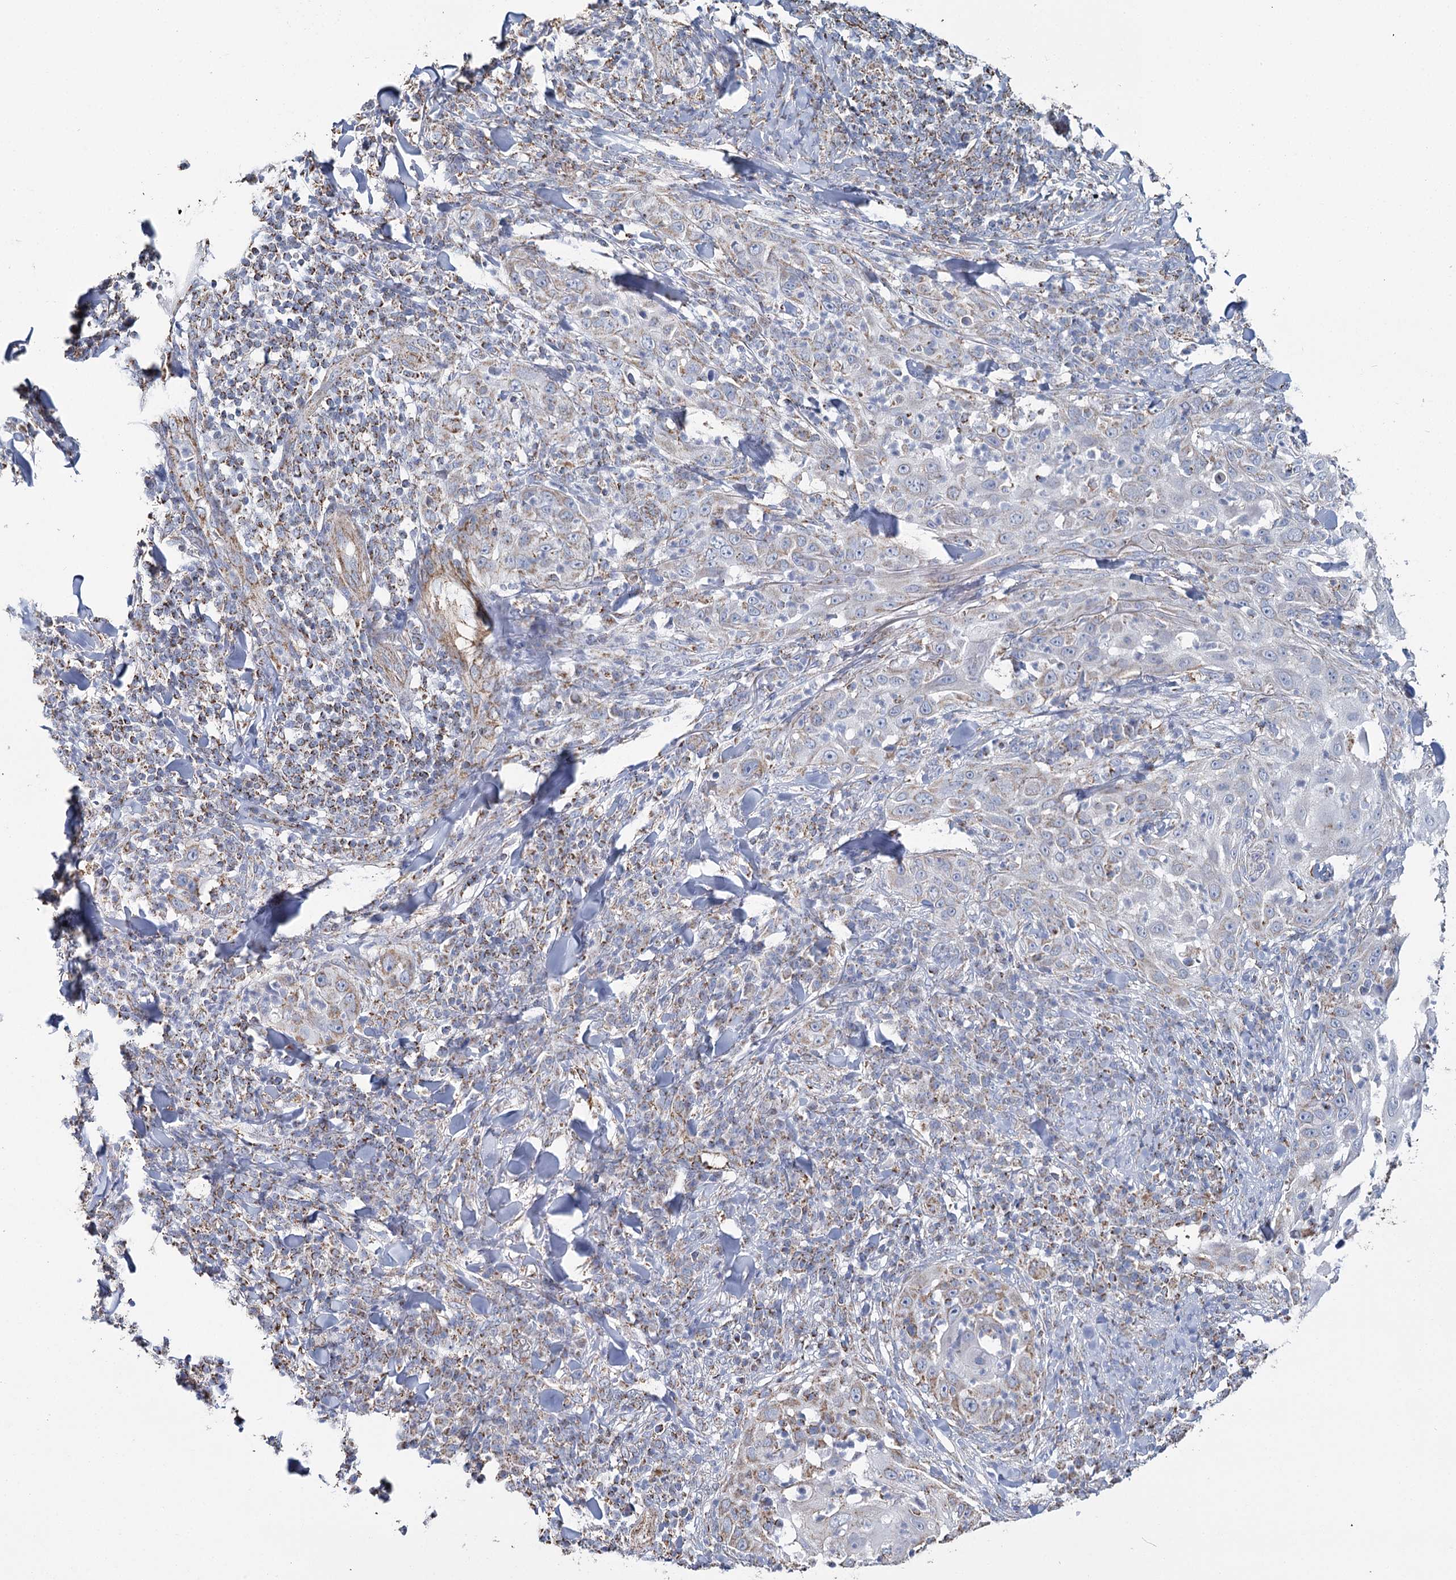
{"staining": {"intensity": "negative", "quantity": "none", "location": "none"}, "tissue": "skin cancer", "cell_type": "Tumor cells", "image_type": "cancer", "snomed": [{"axis": "morphology", "description": "Squamous cell carcinoma, NOS"}, {"axis": "topography", "description": "Skin"}], "caption": "Immunohistochemistry (IHC) micrograph of neoplastic tissue: human skin squamous cell carcinoma stained with DAB displays no significant protein positivity in tumor cells.", "gene": "MRPL44", "patient": {"sex": "female", "age": 44}}